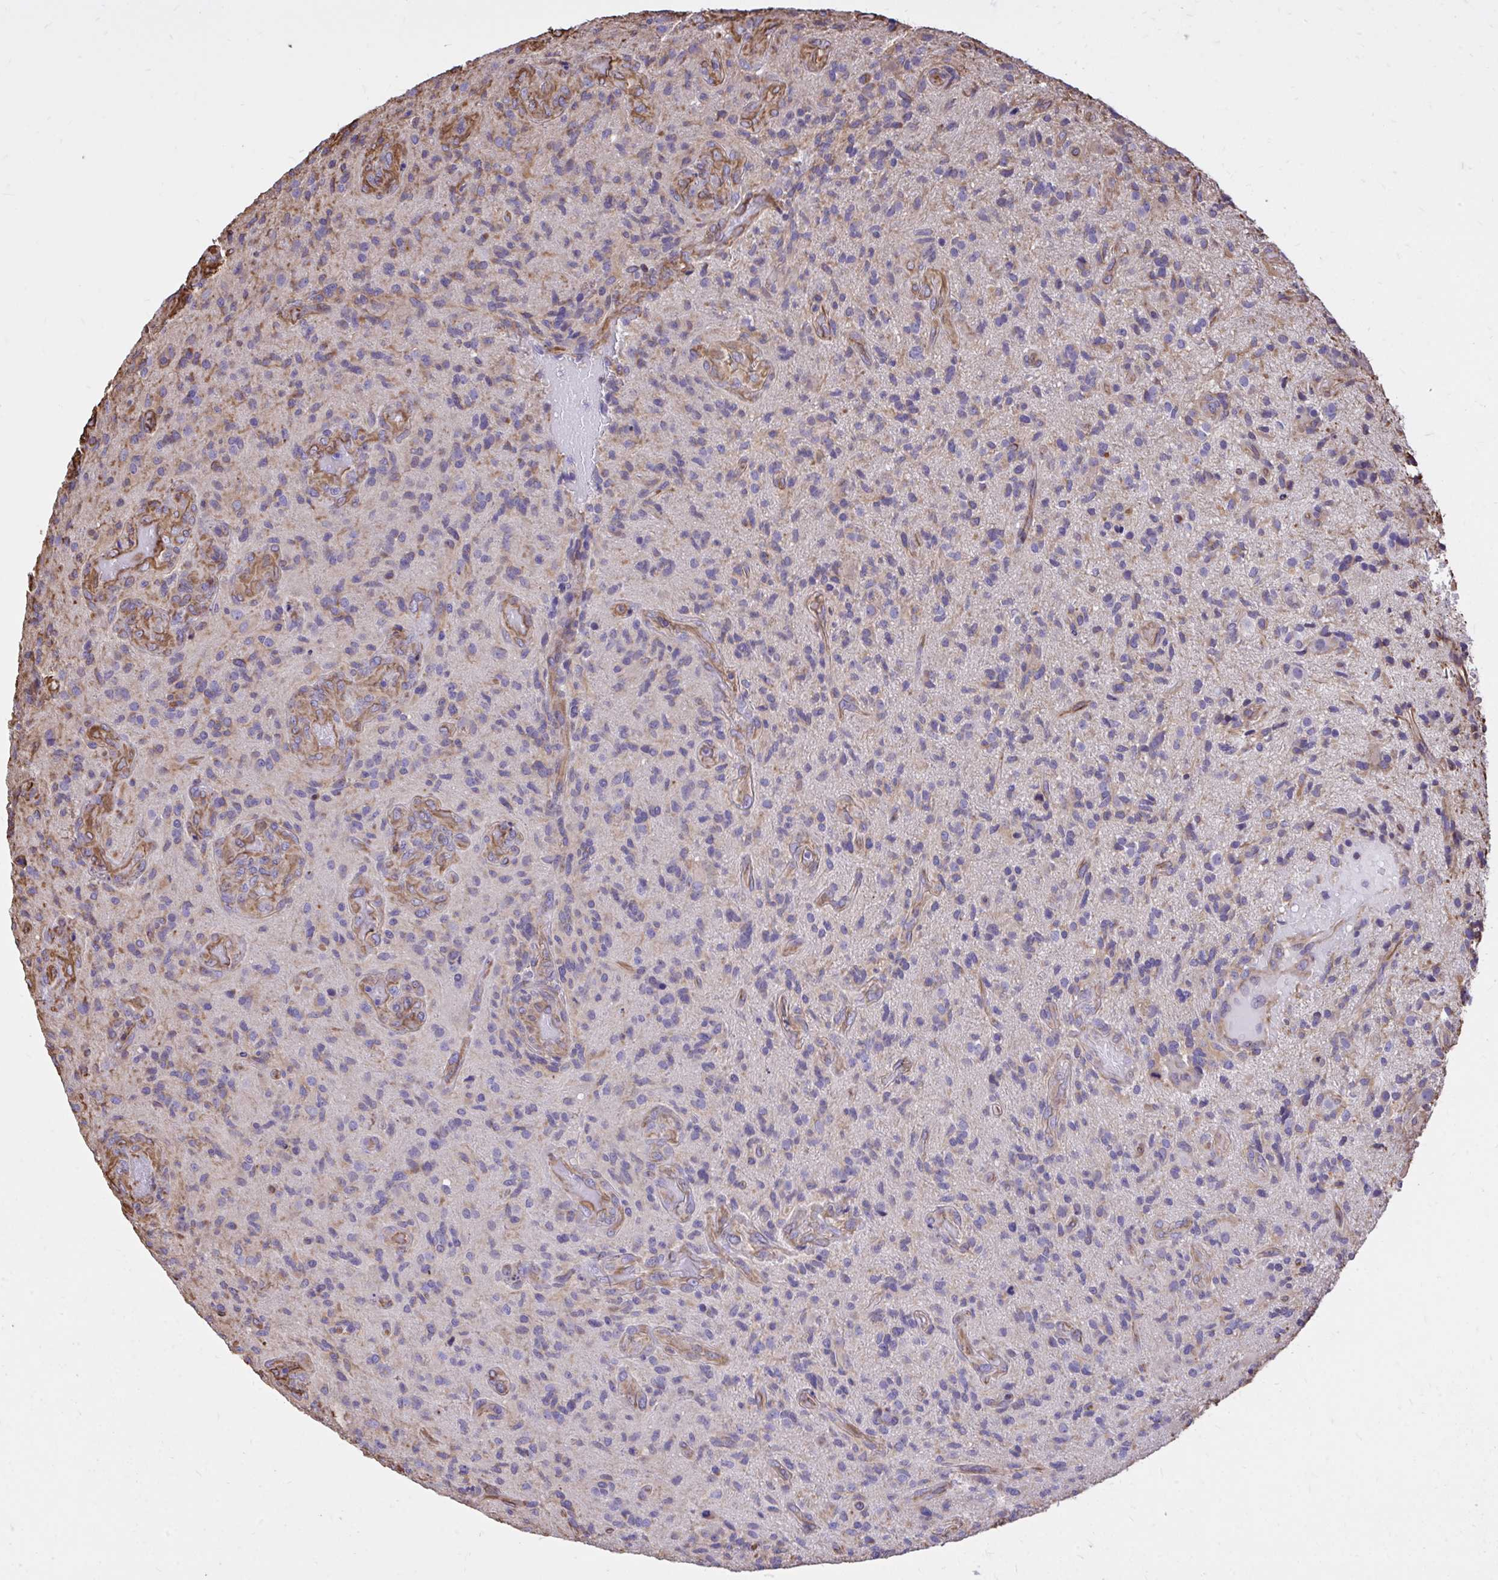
{"staining": {"intensity": "negative", "quantity": "none", "location": "none"}, "tissue": "glioma", "cell_type": "Tumor cells", "image_type": "cancer", "snomed": [{"axis": "morphology", "description": "Glioma, malignant, High grade"}, {"axis": "topography", "description": "Brain"}], "caption": "Immunohistochemical staining of human malignant high-grade glioma reveals no significant positivity in tumor cells.", "gene": "RNF103", "patient": {"sex": "male", "age": 55}}